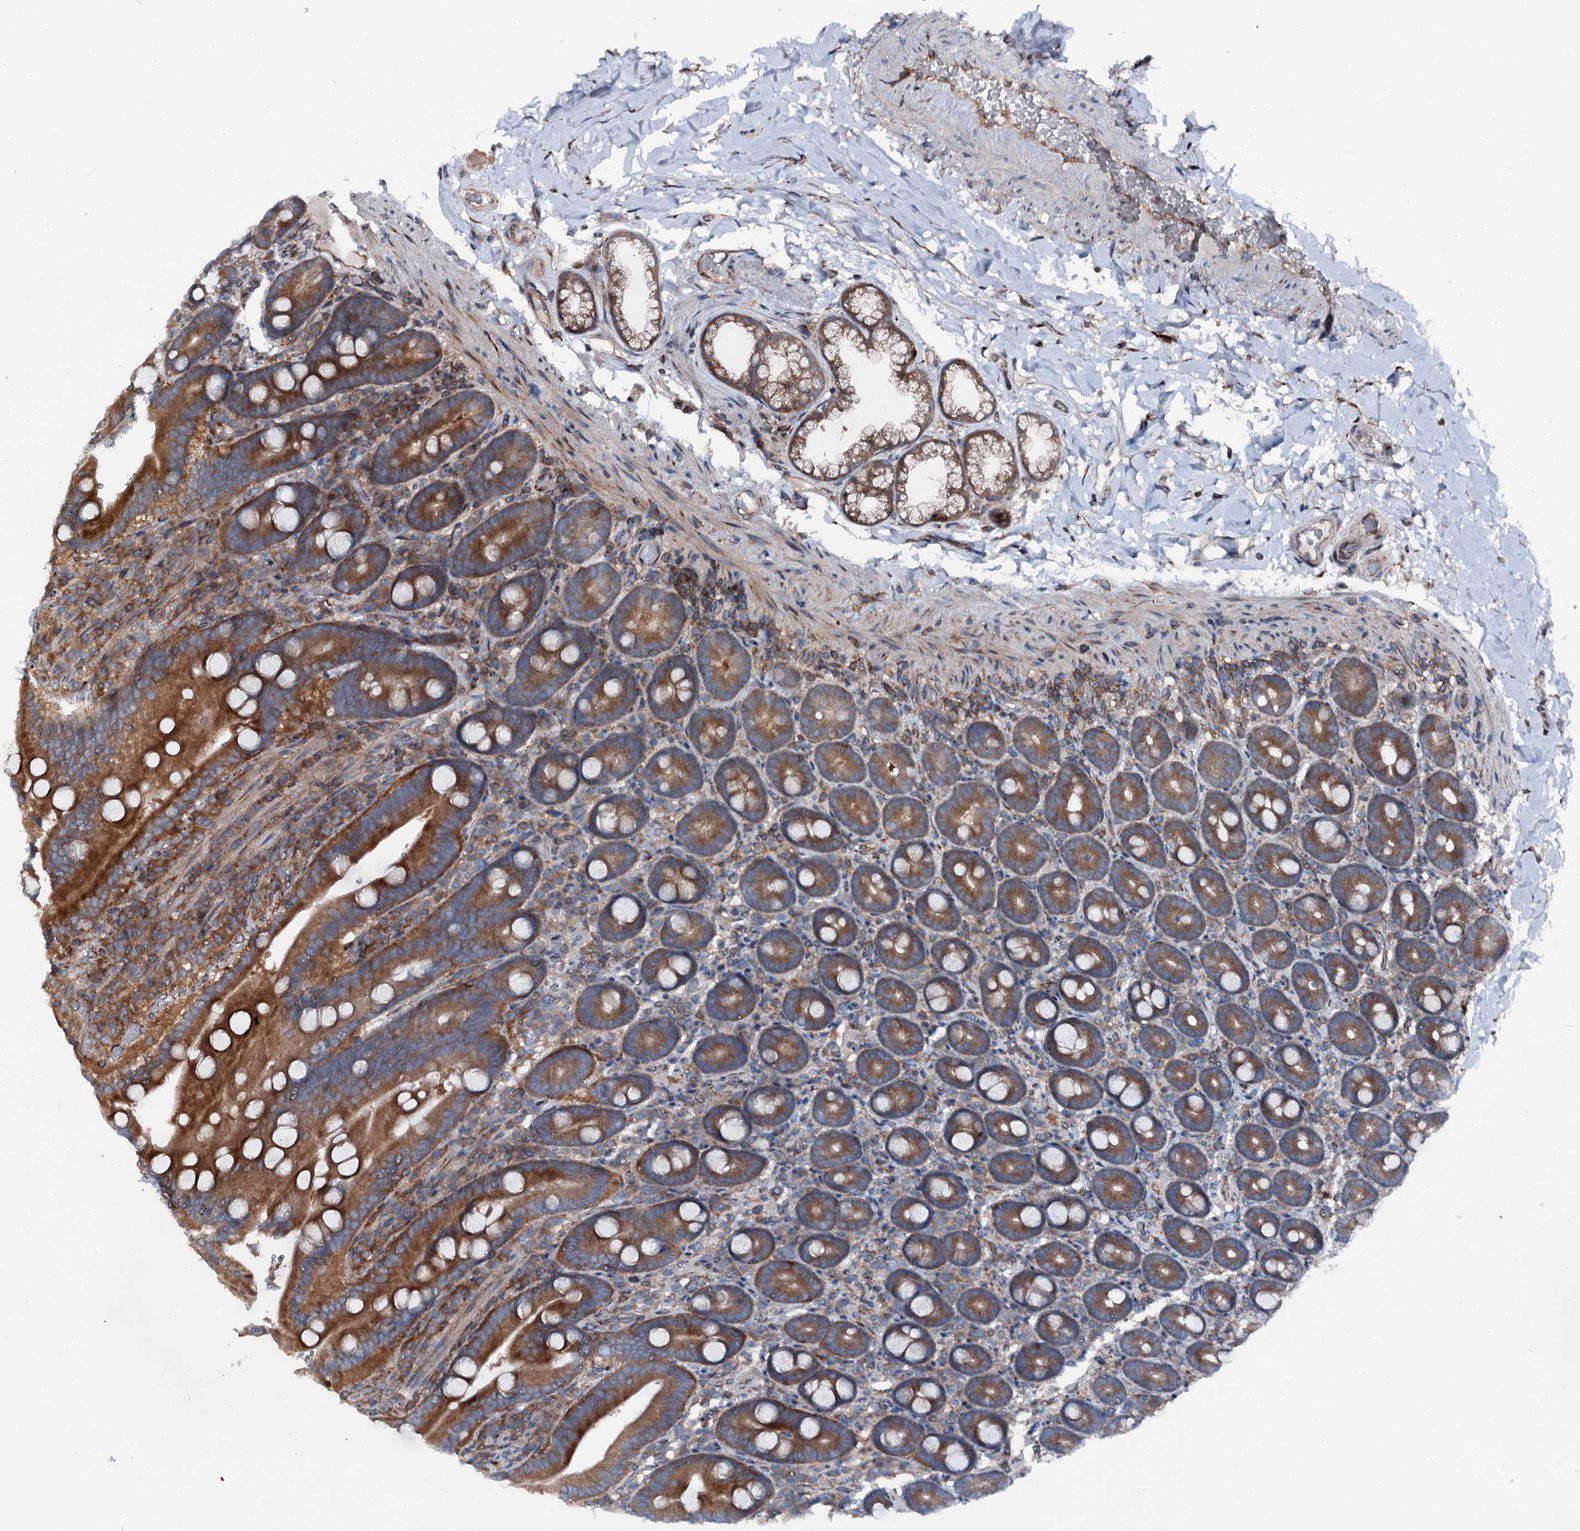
{"staining": {"intensity": "moderate", "quantity": ">75%", "location": "cytoplasmic/membranous"}, "tissue": "duodenum", "cell_type": "Glandular cells", "image_type": "normal", "snomed": [{"axis": "morphology", "description": "Normal tissue, NOS"}, {"axis": "topography", "description": "Duodenum"}], "caption": "IHC histopathology image of normal duodenum: human duodenum stained using immunohistochemistry (IHC) shows medium levels of moderate protein expression localized specifically in the cytoplasmic/membranous of glandular cells, appearing as a cytoplasmic/membranous brown color.", "gene": "DDIAS", "patient": {"sex": "female", "age": 62}}